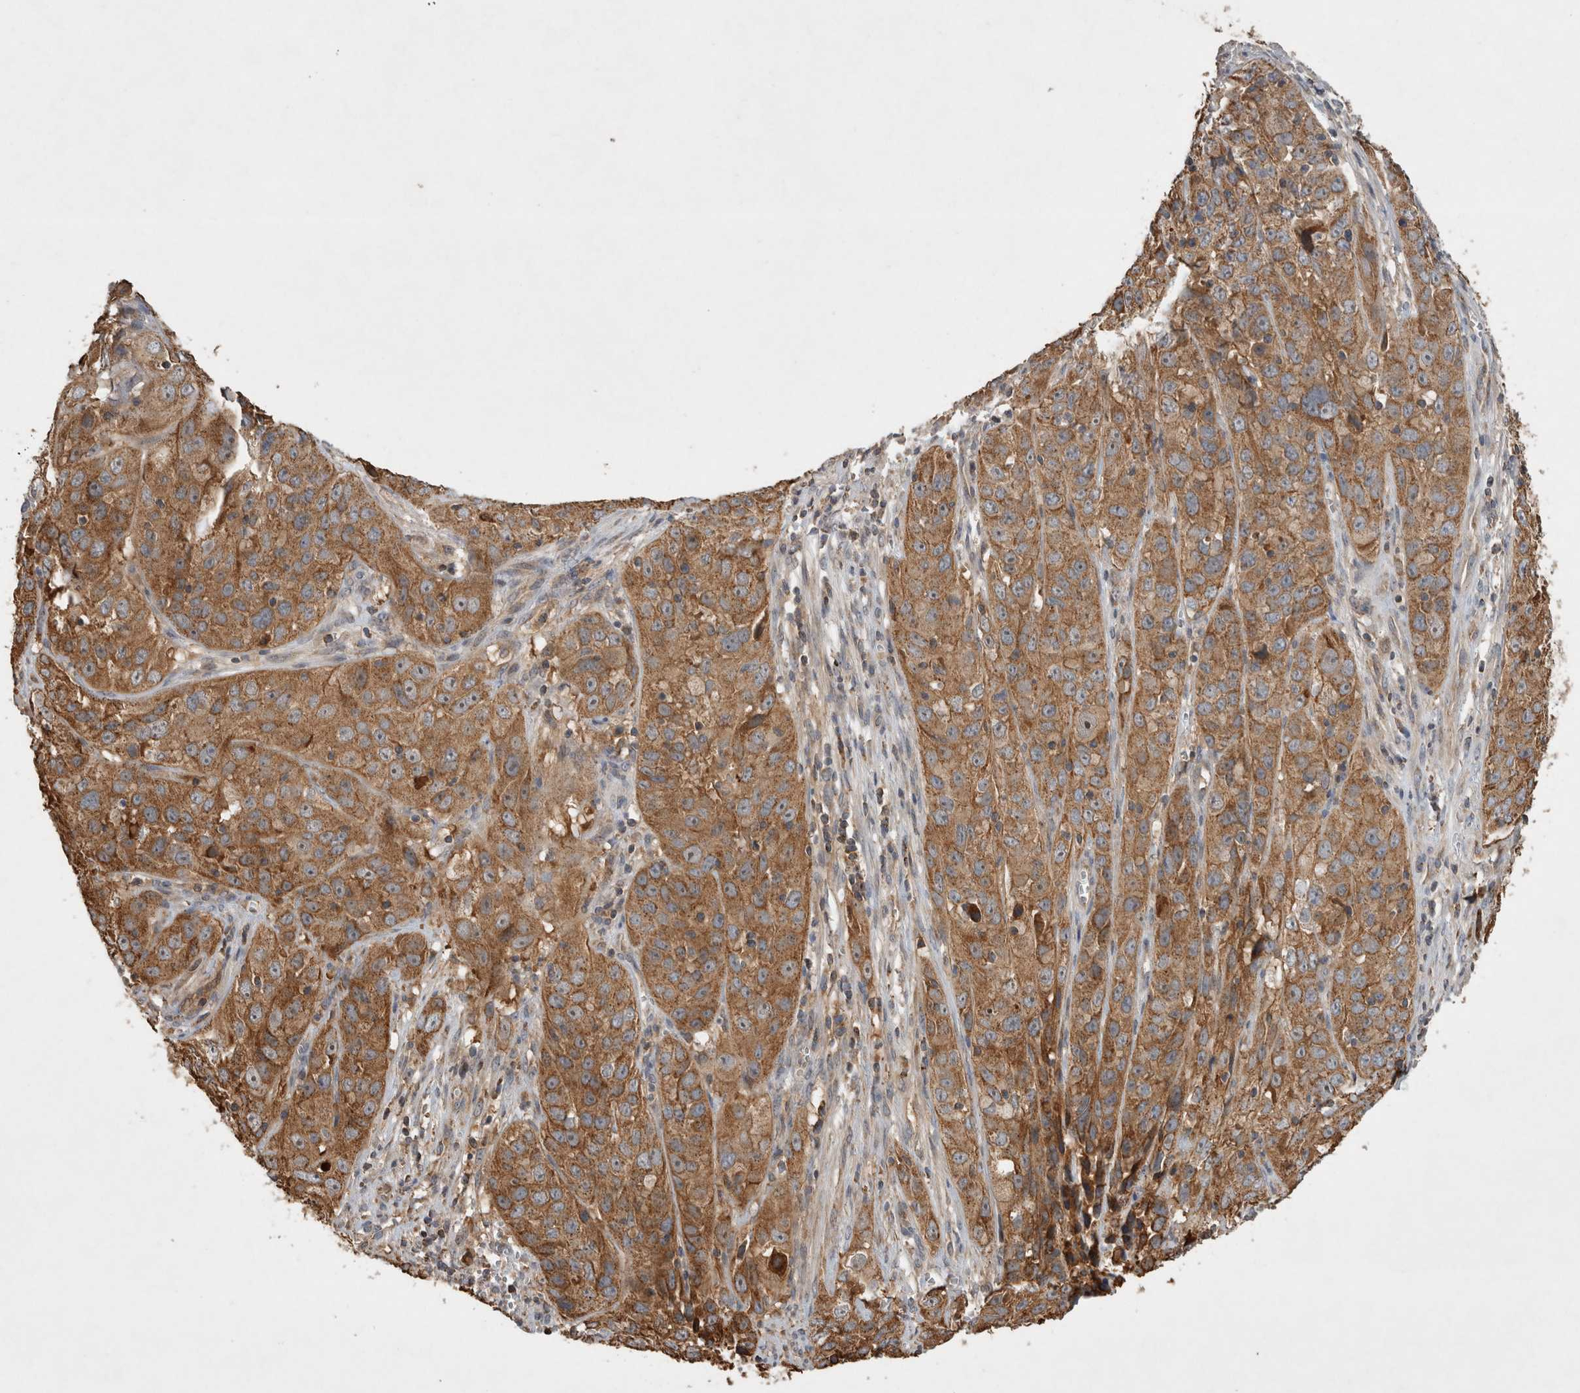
{"staining": {"intensity": "moderate", "quantity": ">75%", "location": "cytoplasmic/membranous"}, "tissue": "cervical cancer", "cell_type": "Tumor cells", "image_type": "cancer", "snomed": [{"axis": "morphology", "description": "Squamous cell carcinoma, NOS"}, {"axis": "topography", "description": "Cervix"}], "caption": "The immunohistochemical stain shows moderate cytoplasmic/membranous positivity in tumor cells of cervical cancer (squamous cell carcinoma) tissue.", "gene": "SERAC1", "patient": {"sex": "female", "age": 32}}